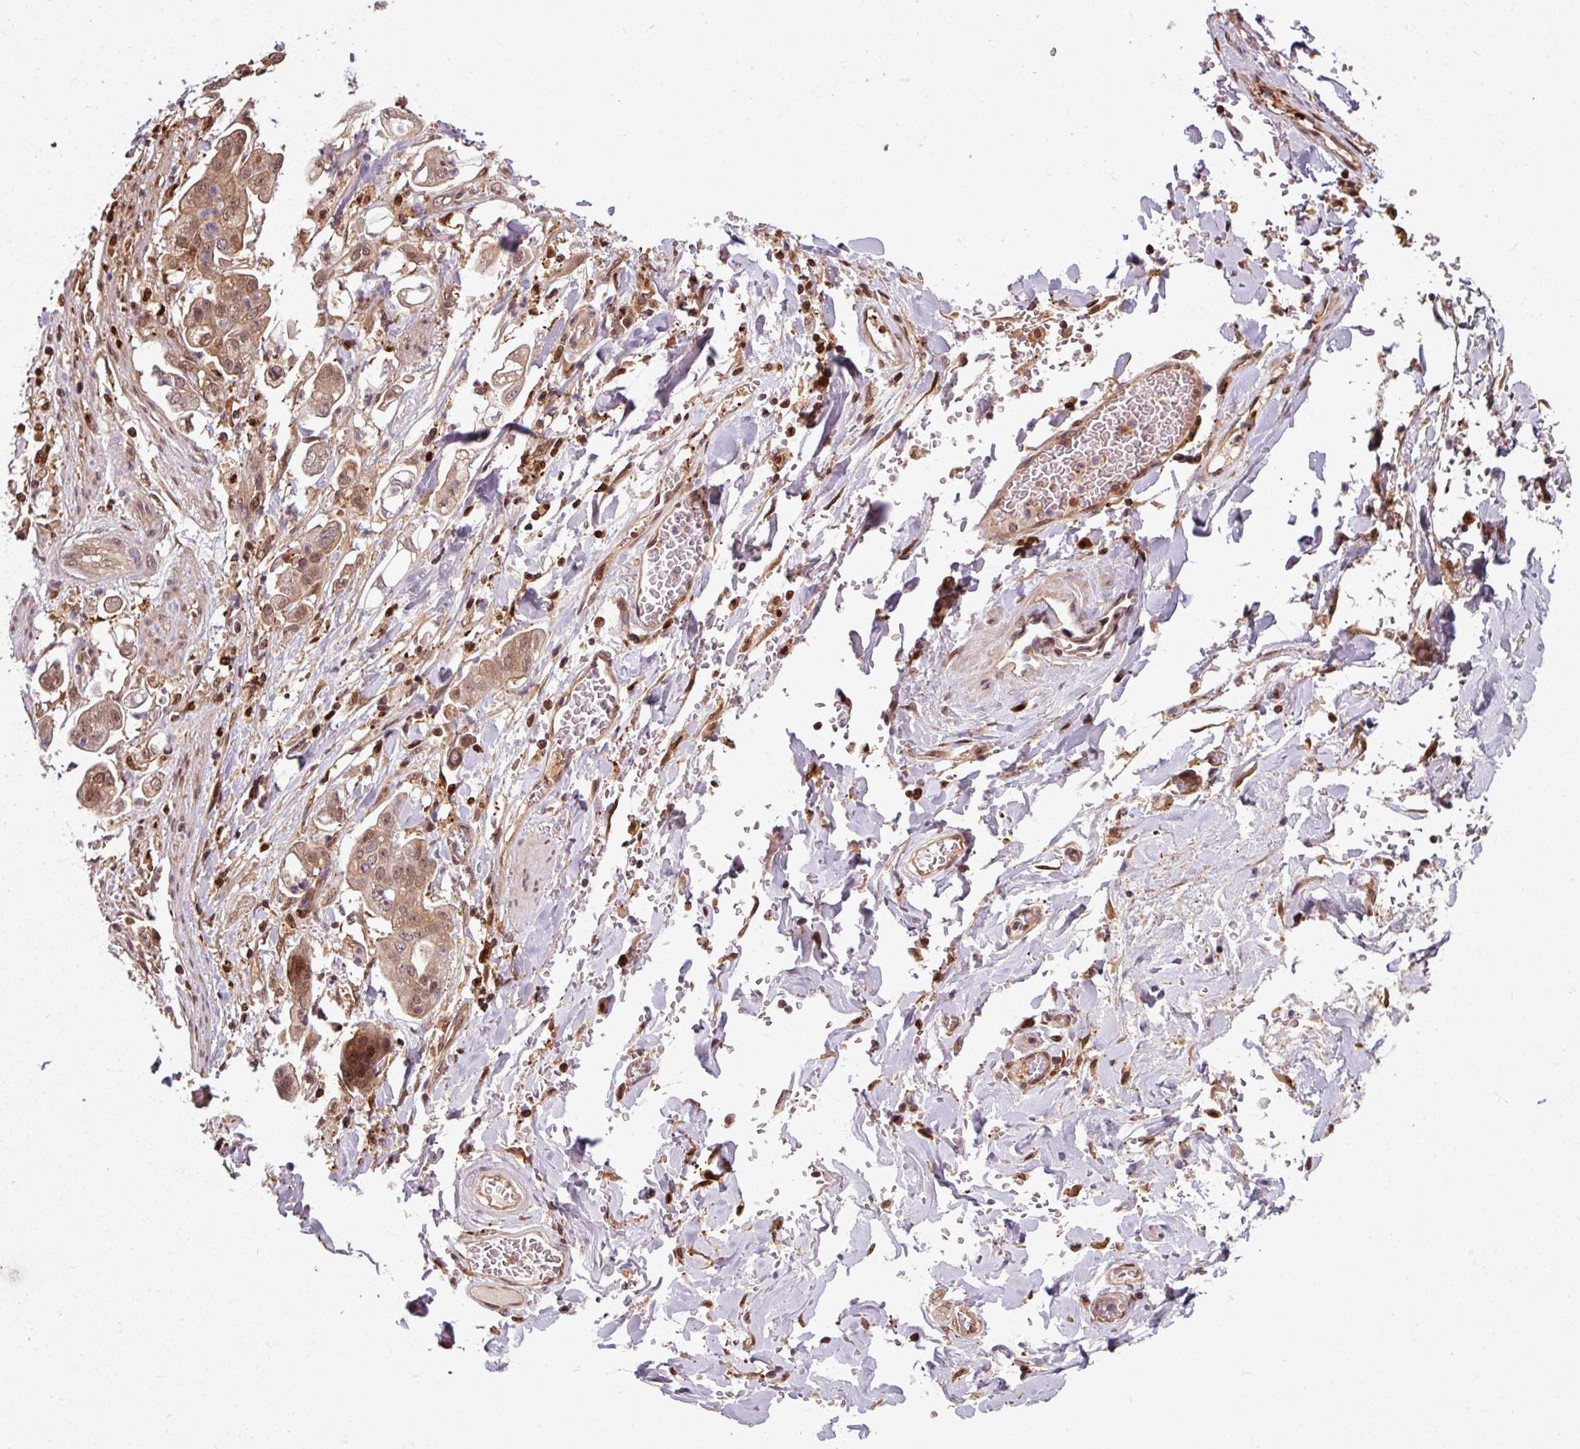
{"staining": {"intensity": "moderate", "quantity": ">75%", "location": "cytoplasmic/membranous,nuclear"}, "tissue": "stomach cancer", "cell_type": "Tumor cells", "image_type": "cancer", "snomed": [{"axis": "morphology", "description": "Adenocarcinoma, NOS"}, {"axis": "topography", "description": "Stomach"}], "caption": "A micrograph of stomach adenocarcinoma stained for a protein reveals moderate cytoplasmic/membranous and nuclear brown staining in tumor cells.", "gene": "KCTD11", "patient": {"sex": "male", "age": 62}}